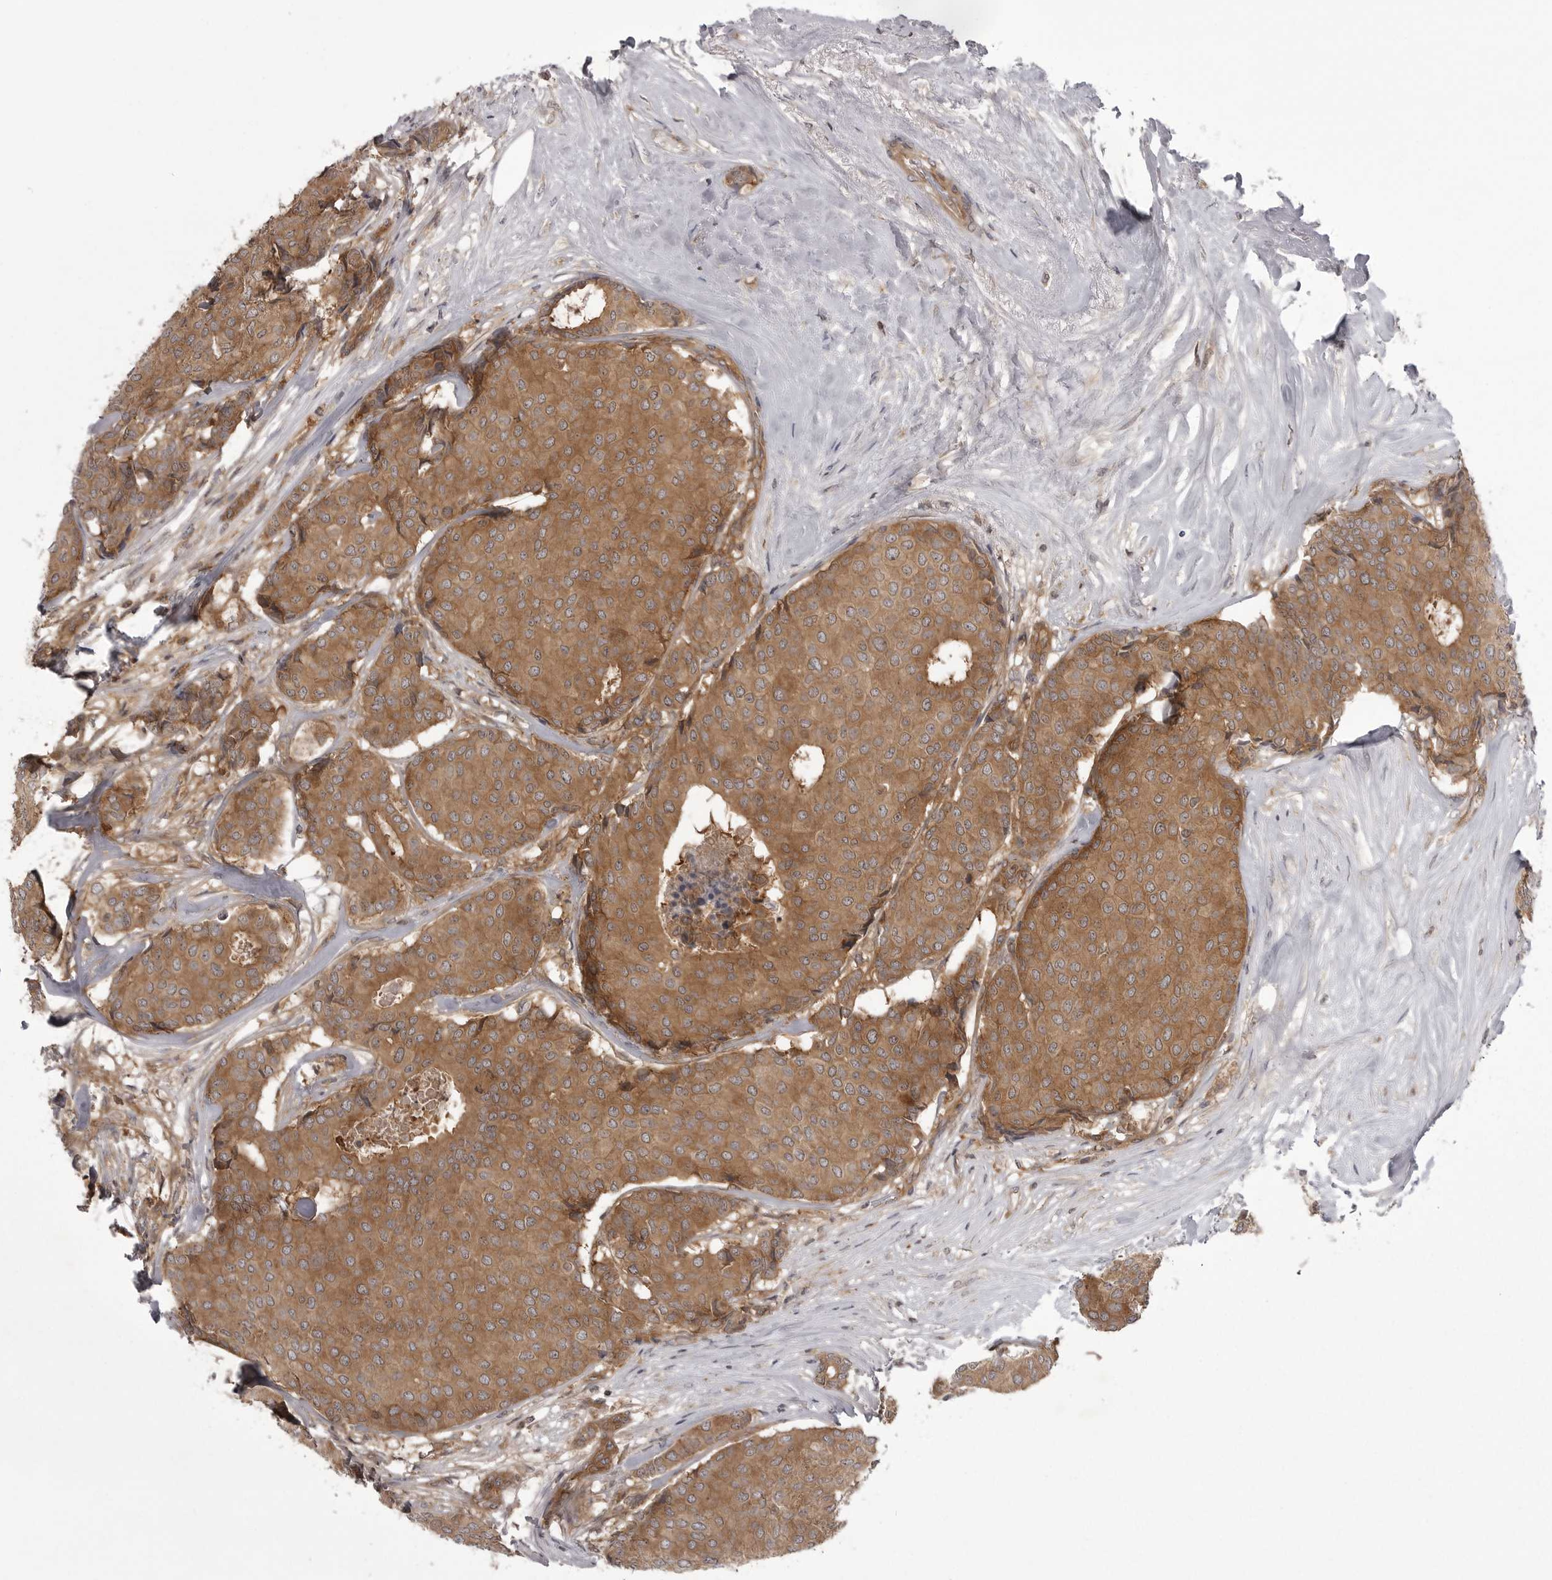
{"staining": {"intensity": "moderate", "quantity": ">75%", "location": "cytoplasmic/membranous"}, "tissue": "breast cancer", "cell_type": "Tumor cells", "image_type": "cancer", "snomed": [{"axis": "morphology", "description": "Duct carcinoma"}, {"axis": "topography", "description": "Breast"}], "caption": "Immunohistochemistry image of human intraductal carcinoma (breast) stained for a protein (brown), which exhibits medium levels of moderate cytoplasmic/membranous positivity in about >75% of tumor cells.", "gene": "STK24", "patient": {"sex": "female", "age": 75}}